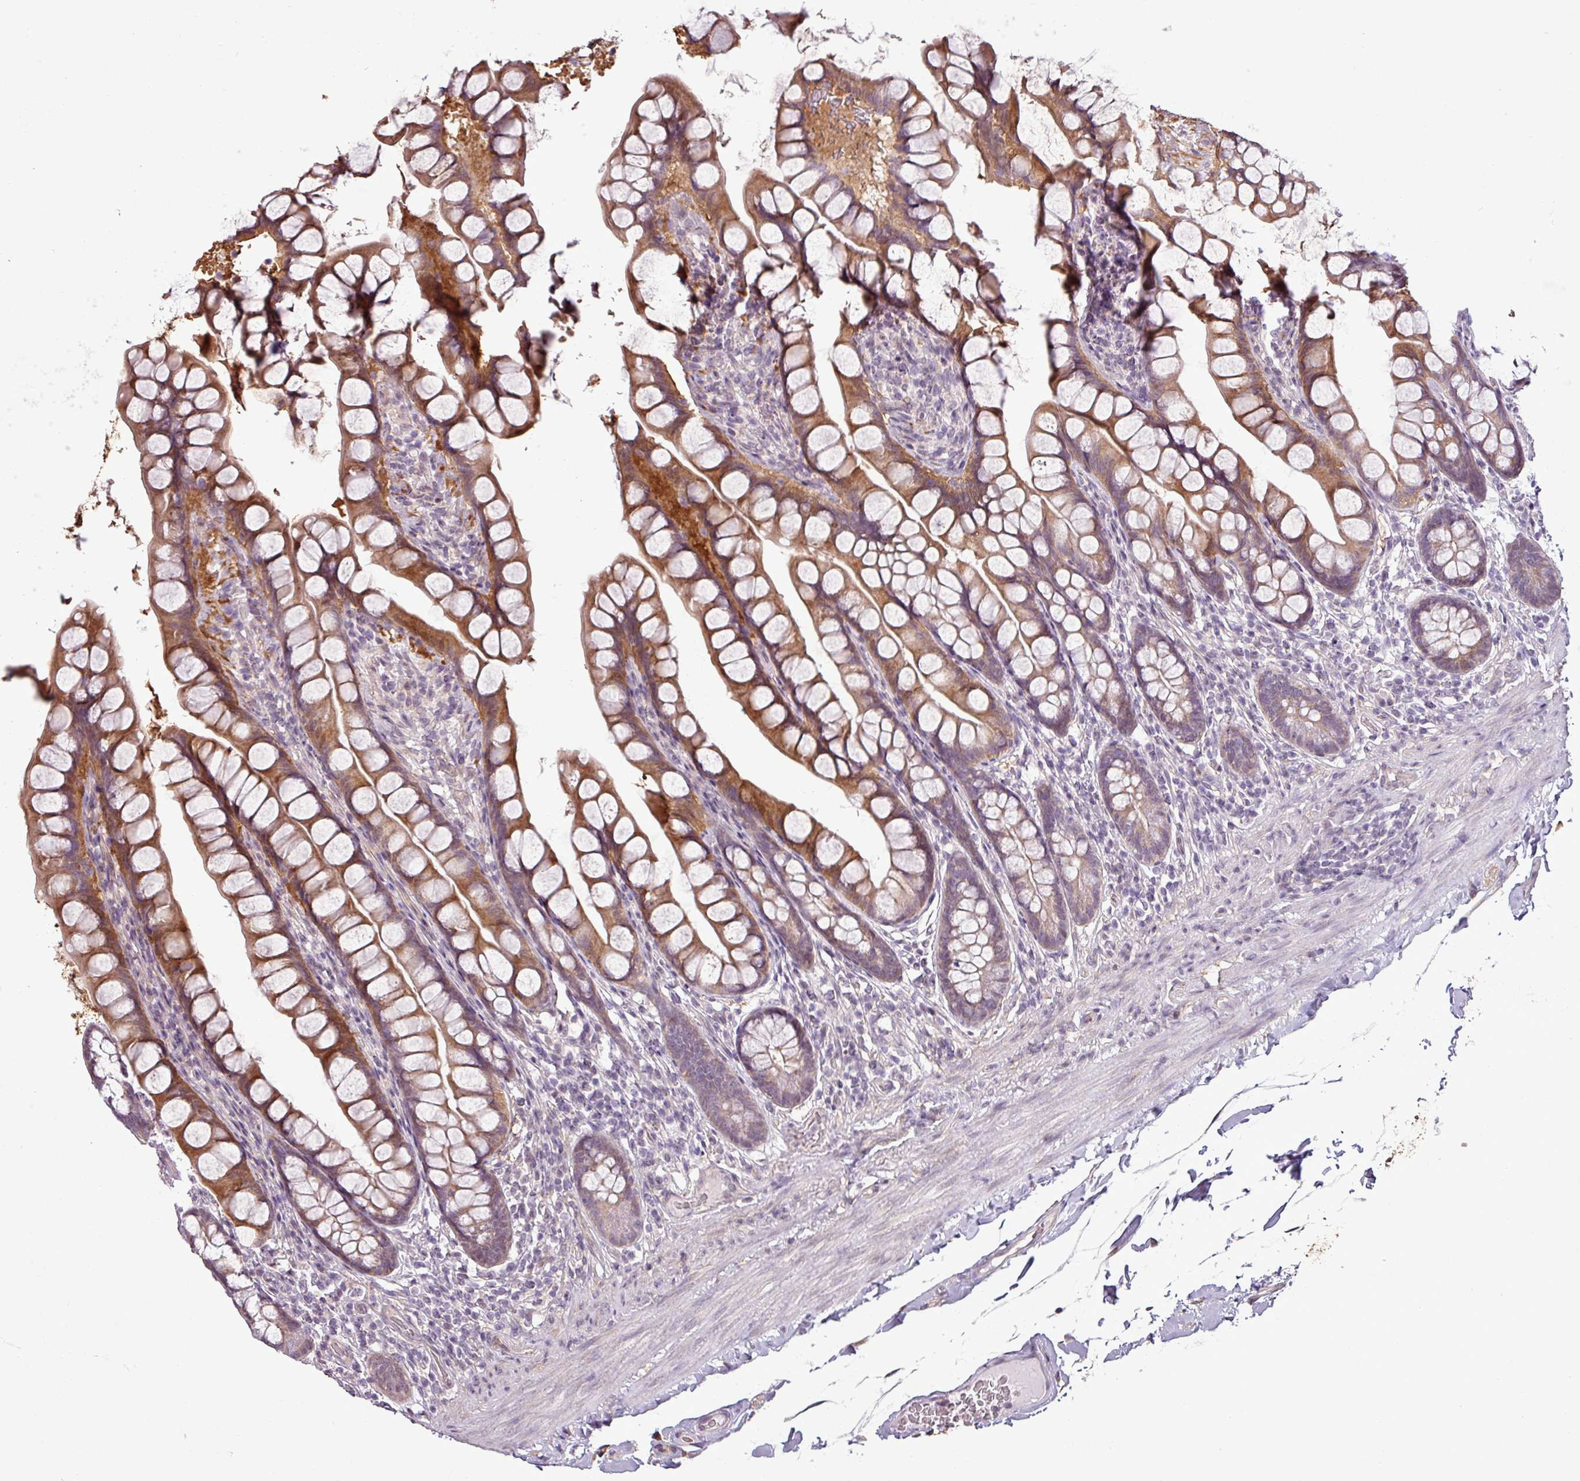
{"staining": {"intensity": "strong", "quantity": "25%-75%", "location": "cytoplasmic/membranous"}, "tissue": "small intestine", "cell_type": "Glandular cells", "image_type": "normal", "snomed": [{"axis": "morphology", "description": "Normal tissue, NOS"}, {"axis": "topography", "description": "Small intestine"}], "caption": "Immunohistochemistry (IHC) histopathology image of unremarkable small intestine: human small intestine stained using immunohistochemistry (IHC) shows high levels of strong protein expression localized specifically in the cytoplasmic/membranous of glandular cells, appearing as a cytoplasmic/membranous brown color.", "gene": "GPT2", "patient": {"sex": "male", "age": 70}}